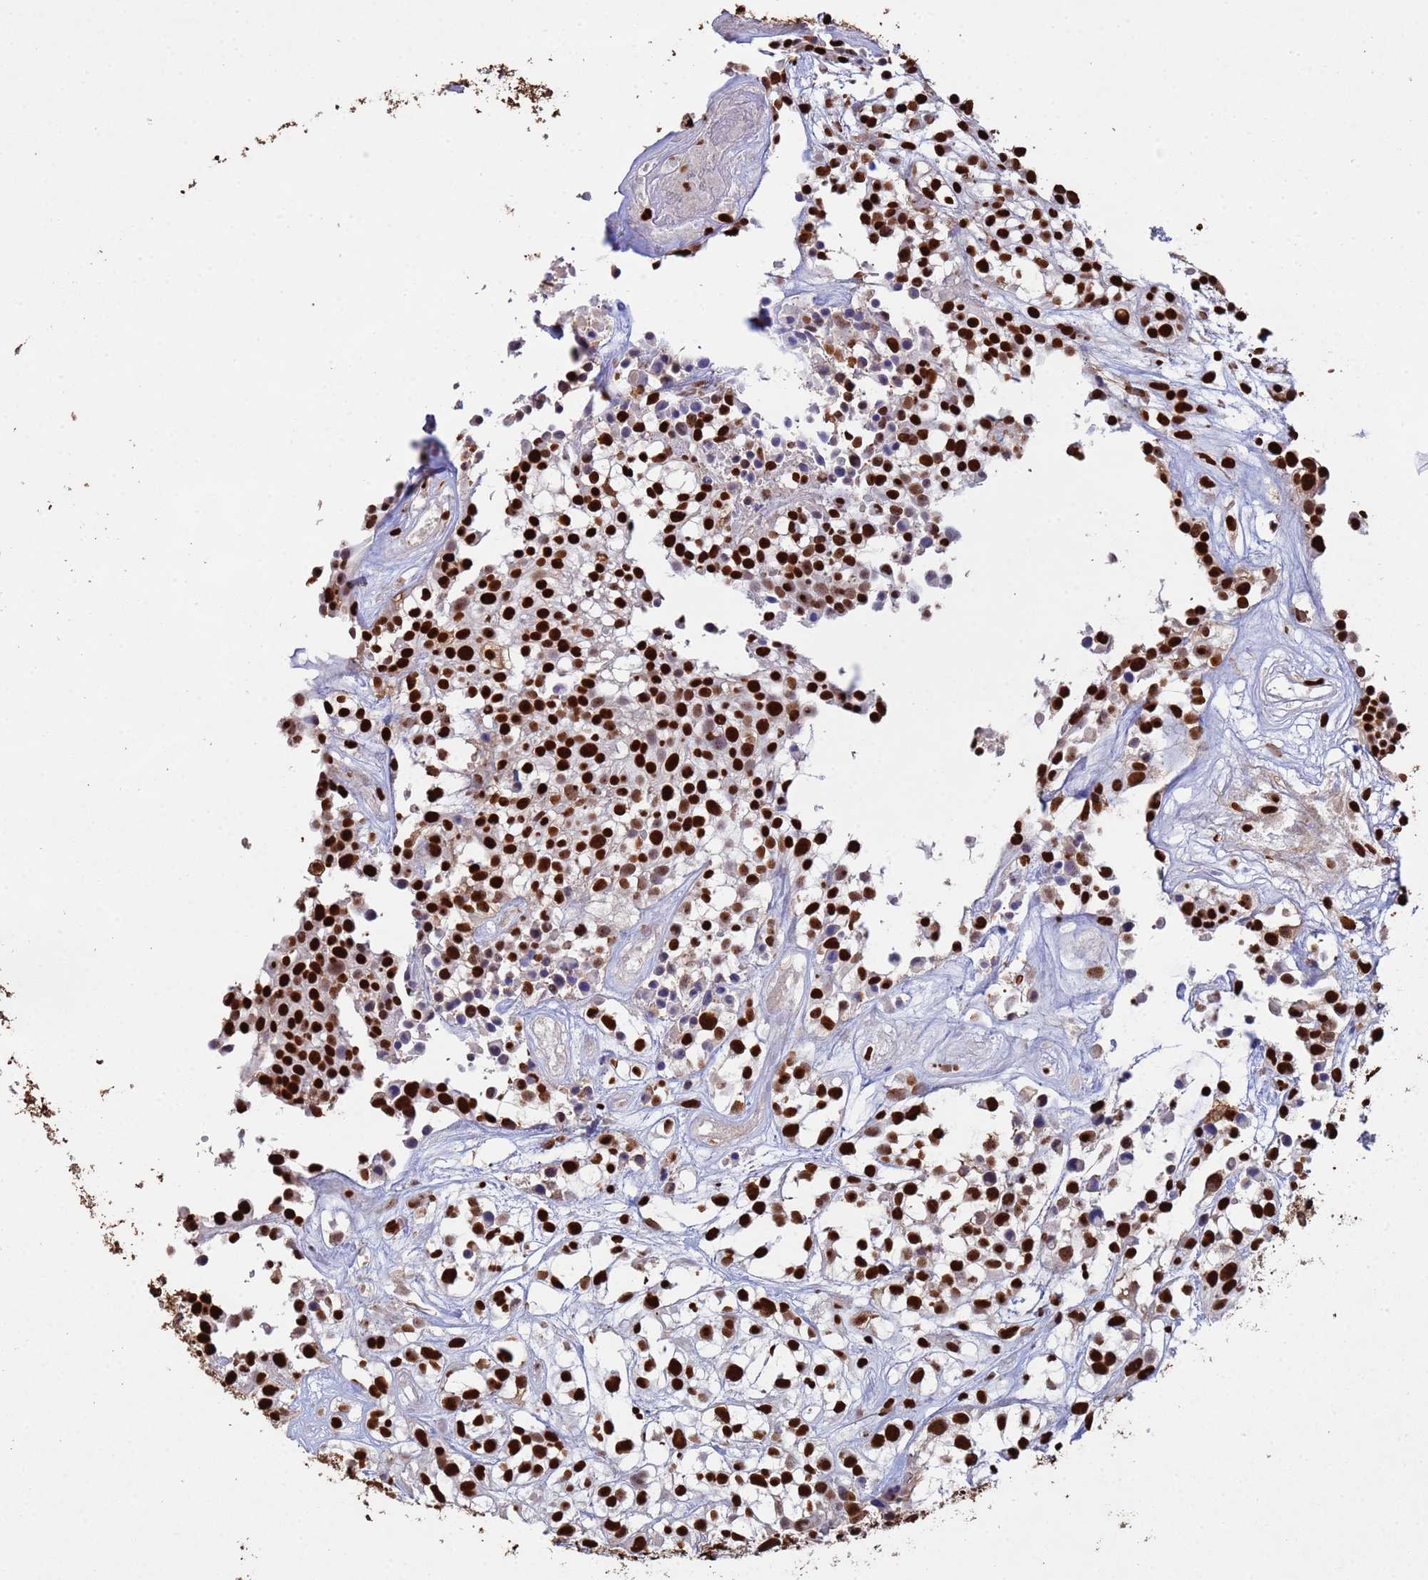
{"staining": {"intensity": "strong", "quantity": ">75%", "location": "nuclear"}, "tissue": "urothelial cancer", "cell_type": "Tumor cells", "image_type": "cancer", "snomed": [{"axis": "morphology", "description": "Urothelial carcinoma, High grade"}, {"axis": "topography", "description": "Urinary bladder"}], "caption": "The histopathology image exhibits staining of urothelial cancer, revealing strong nuclear protein staining (brown color) within tumor cells.", "gene": "SUMO4", "patient": {"sex": "male", "age": 56}}